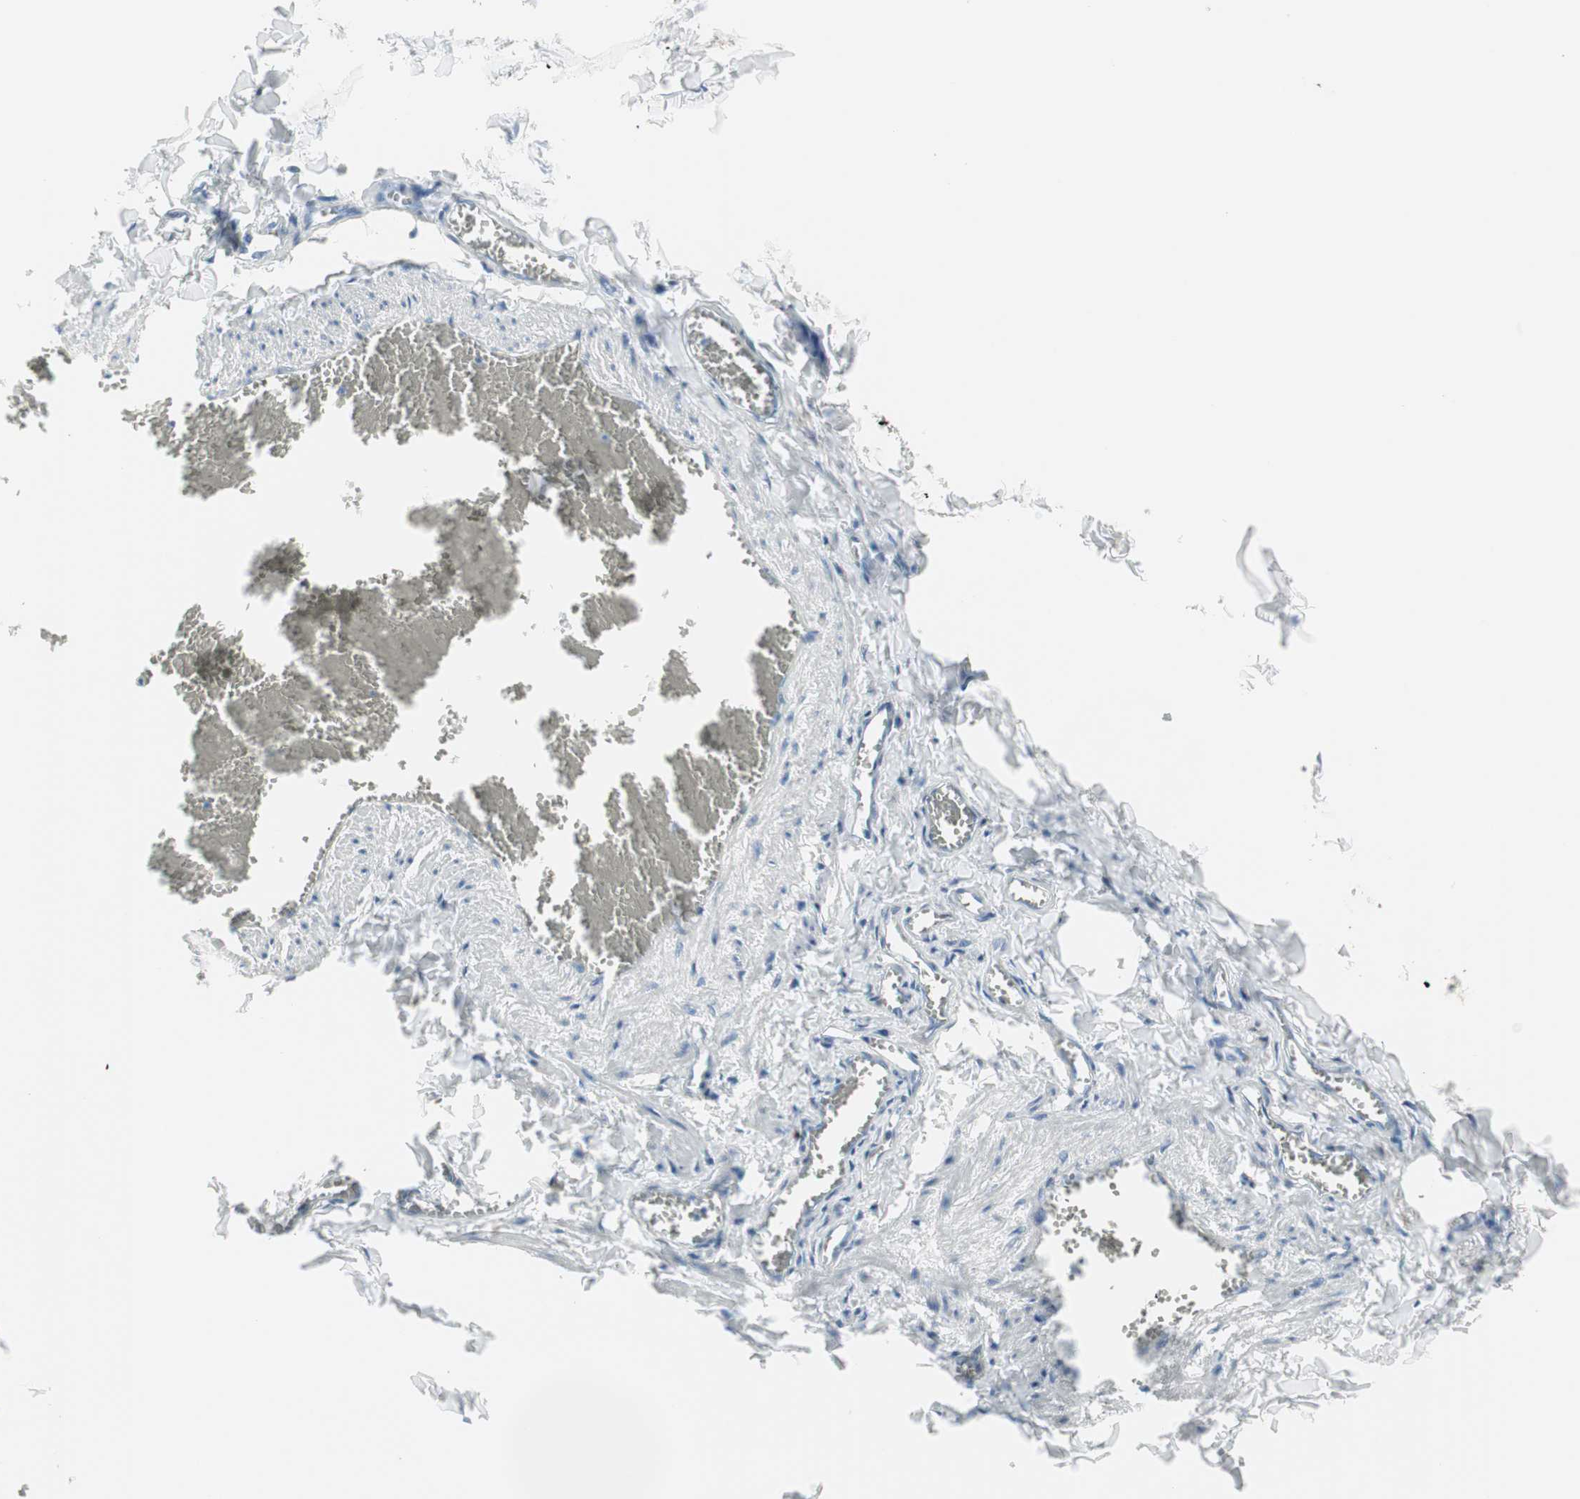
{"staining": {"intensity": "negative", "quantity": "none", "location": "none"}, "tissue": "adipose tissue", "cell_type": "Adipocytes", "image_type": "normal", "snomed": [{"axis": "morphology", "description": "Normal tissue, NOS"}, {"axis": "topography", "description": "Vascular tissue"}], "caption": "Immunohistochemical staining of benign adipose tissue displays no significant staining in adipocytes.", "gene": "PDZK1", "patient": {"sex": "male", "age": 41}}